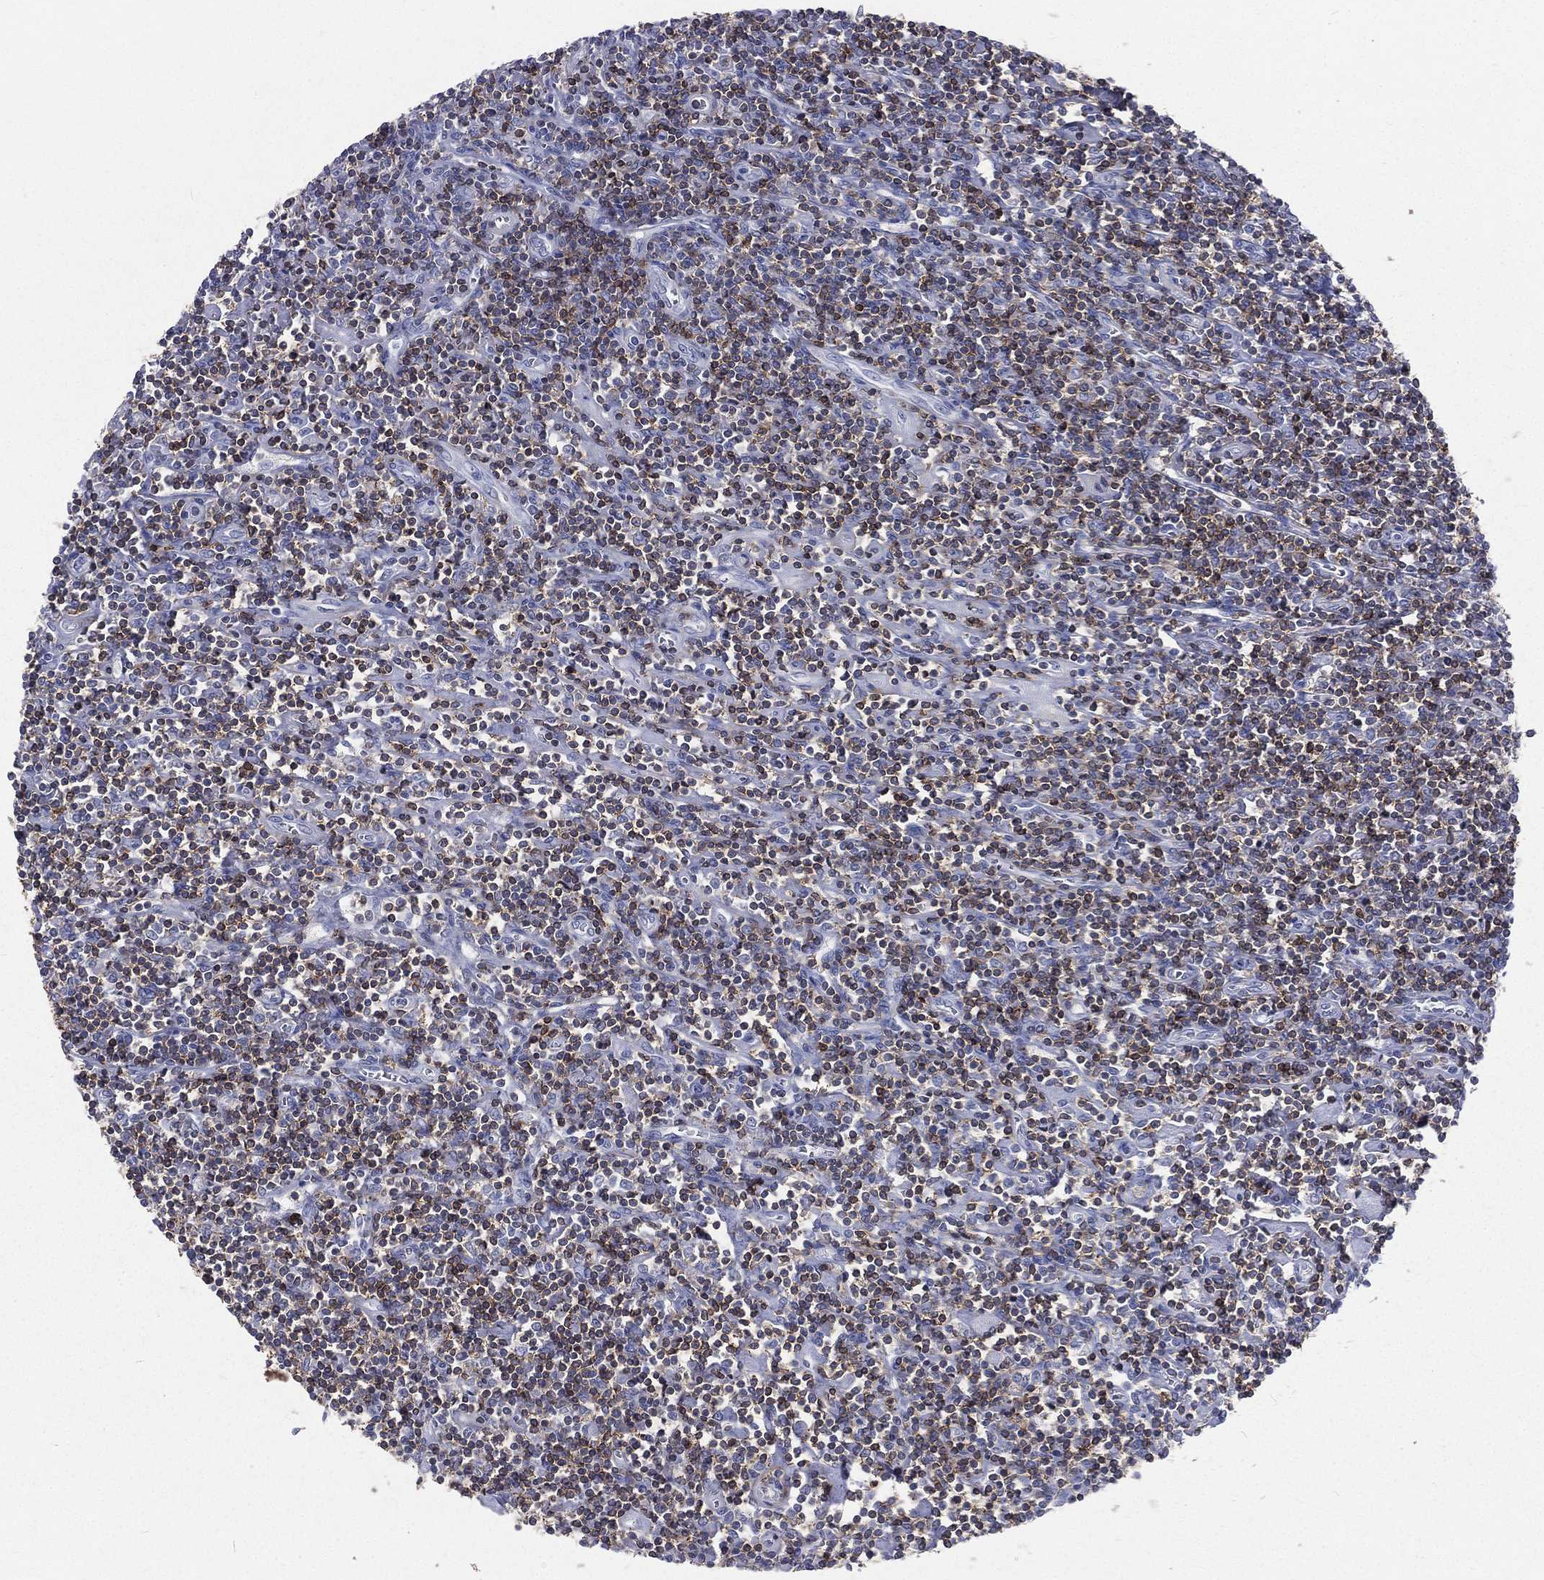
{"staining": {"intensity": "negative", "quantity": "none", "location": "none"}, "tissue": "lymphoma", "cell_type": "Tumor cells", "image_type": "cancer", "snomed": [{"axis": "morphology", "description": "Hodgkin's disease, NOS"}, {"axis": "topography", "description": "Lymph node"}], "caption": "A histopathology image of lymphoma stained for a protein displays no brown staining in tumor cells.", "gene": "CD3D", "patient": {"sex": "male", "age": 40}}